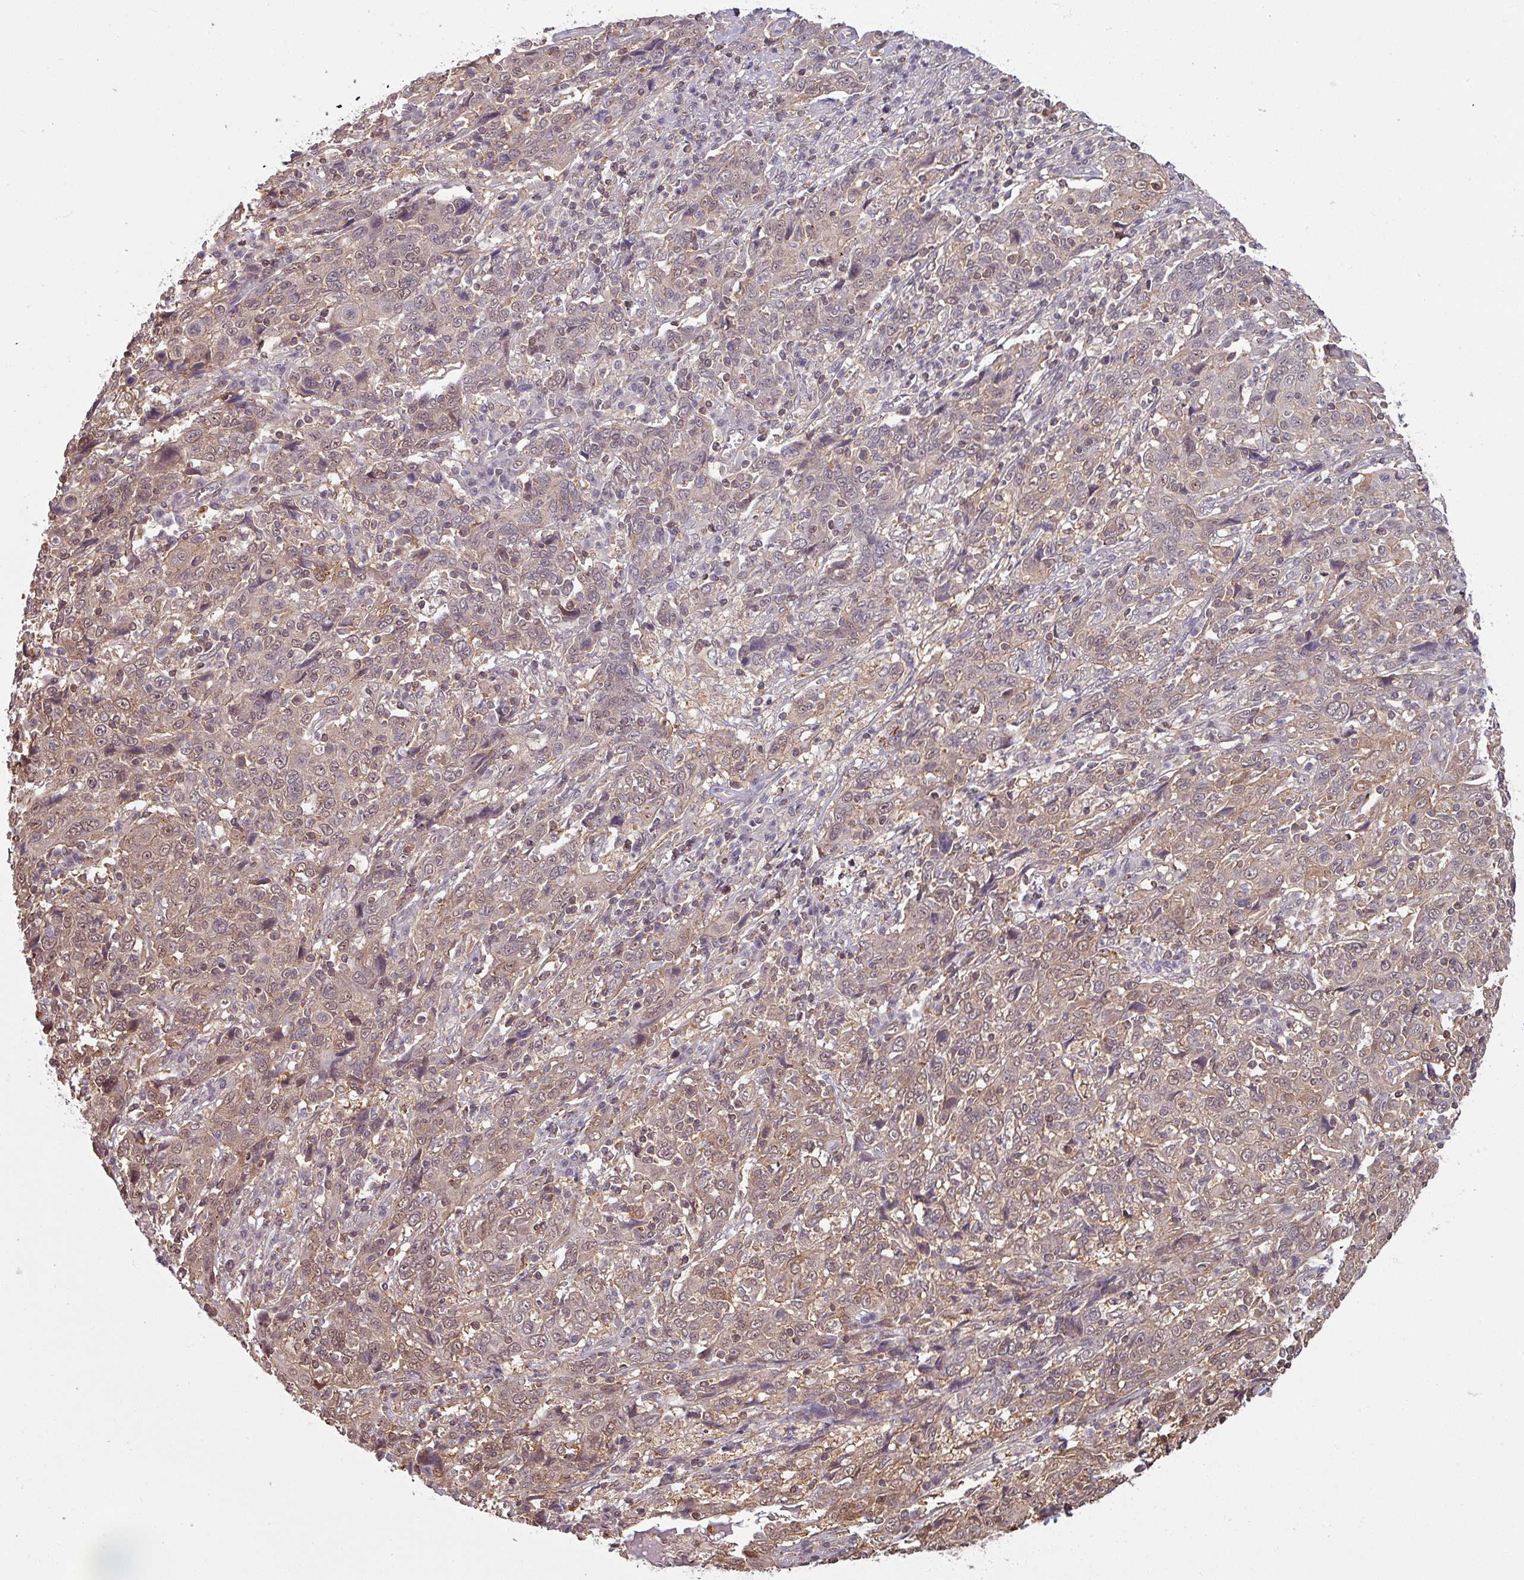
{"staining": {"intensity": "weak", "quantity": ">75%", "location": "cytoplasmic/membranous"}, "tissue": "cervical cancer", "cell_type": "Tumor cells", "image_type": "cancer", "snomed": [{"axis": "morphology", "description": "Squamous cell carcinoma, NOS"}, {"axis": "topography", "description": "Cervix"}], "caption": "Immunohistochemical staining of cervical cancer reveals weak cytoplasmic/membranous protein staining in approximately >75% of tumor cells. (DAB (3,3'-diaminobenzidine) IHC with brightfield microscopy, high magnification).", "gene": "TUSC3", "patient": {"sex": "female", "age": 46}}